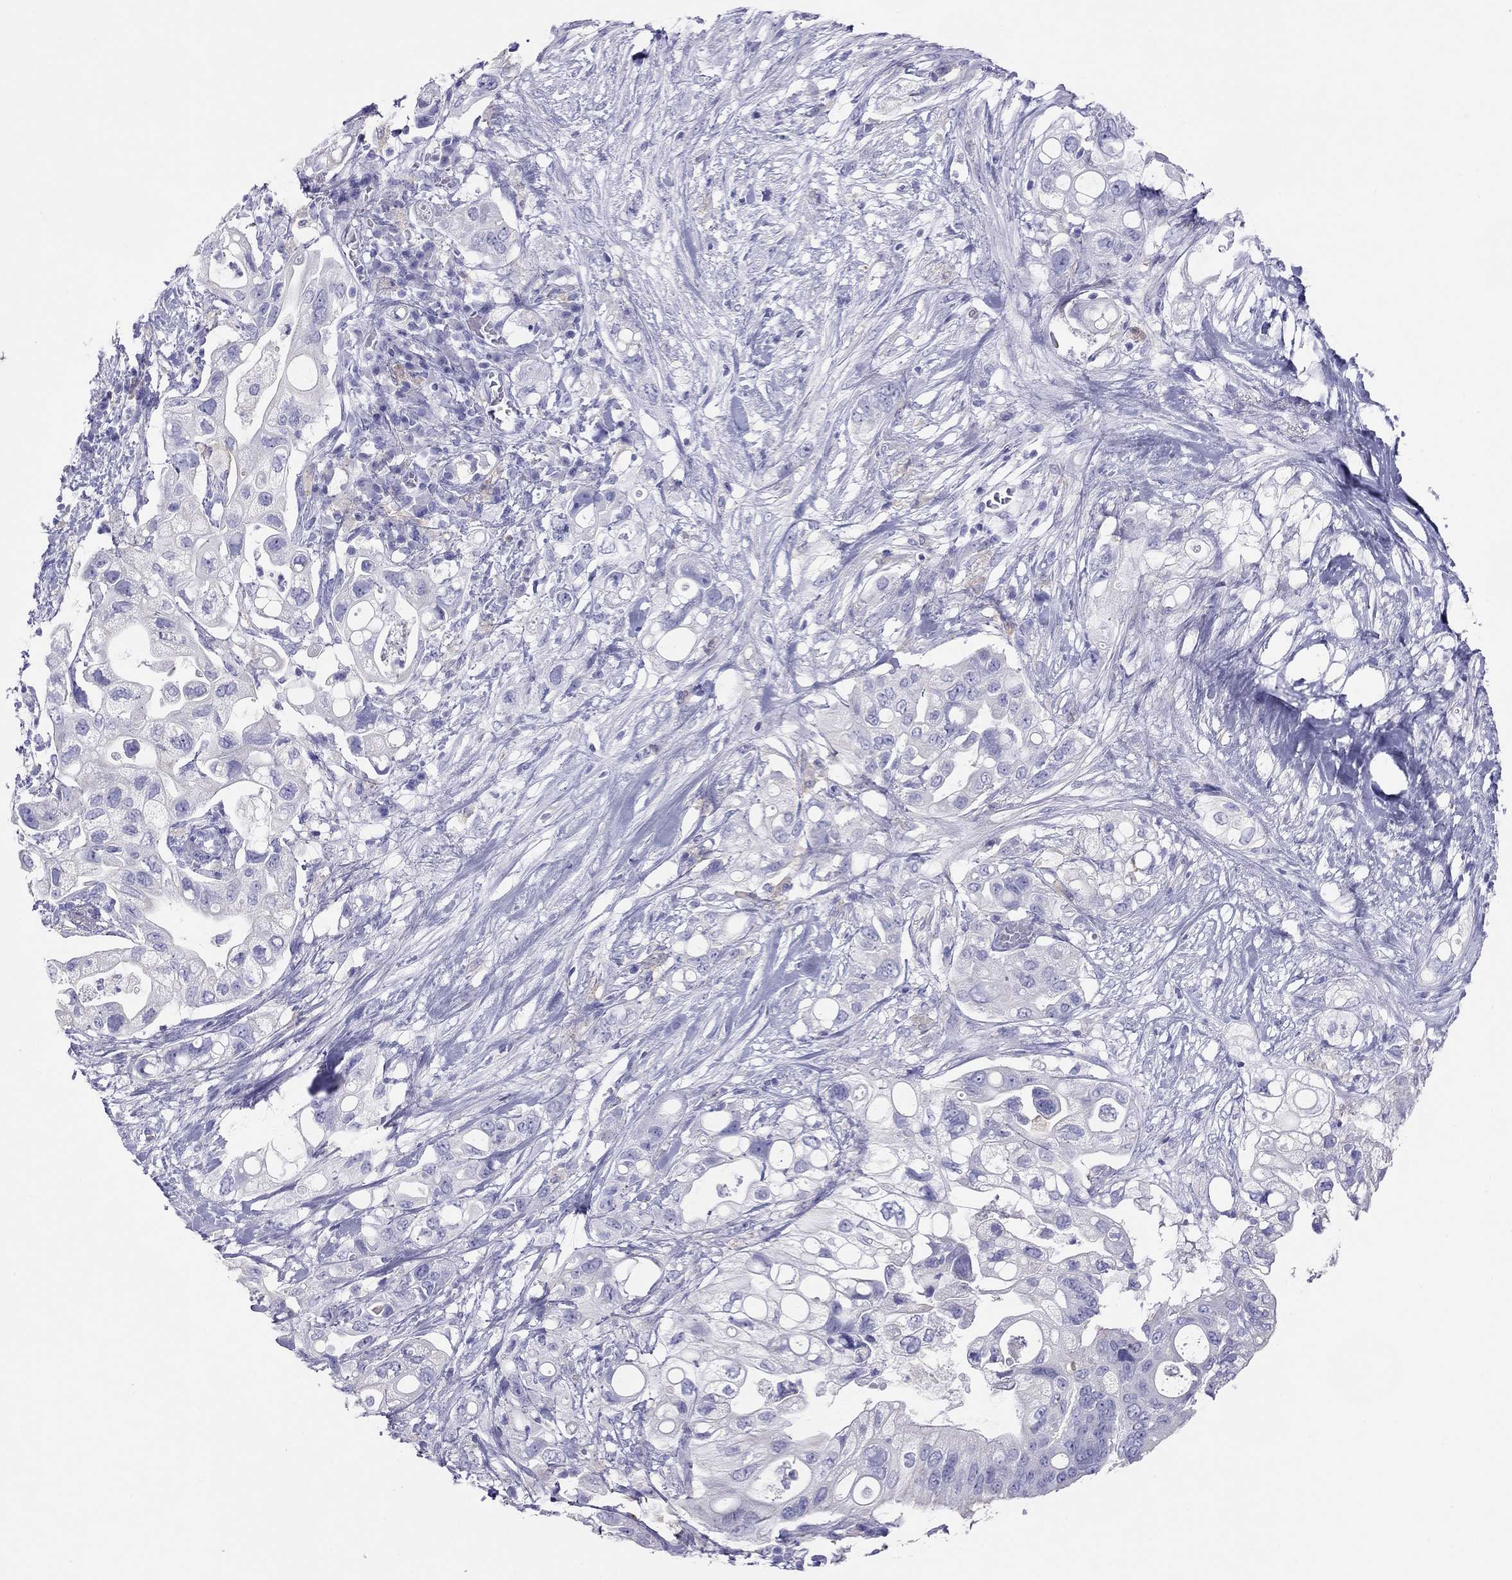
{"staining": {"intensity": "negative", "quantity": "none", "location": "none"}, "tissue": "pancreatic cancer", "cell_type": "Tumor cells", "image_type": "cancer", "snomed": [{"axis": "morphology", "description": "Adenocarcinoma, NOS"}, {"axis": "topography", "description": "Pancreas"}], "caption": "This is an immunohistochemistry micrograph of human pancreatic cancer (adenocarcinoma). There is no staining in tumor cells.", "gene": "HLA-DQB2", "patient": {"sex": "female", "age": 72}}